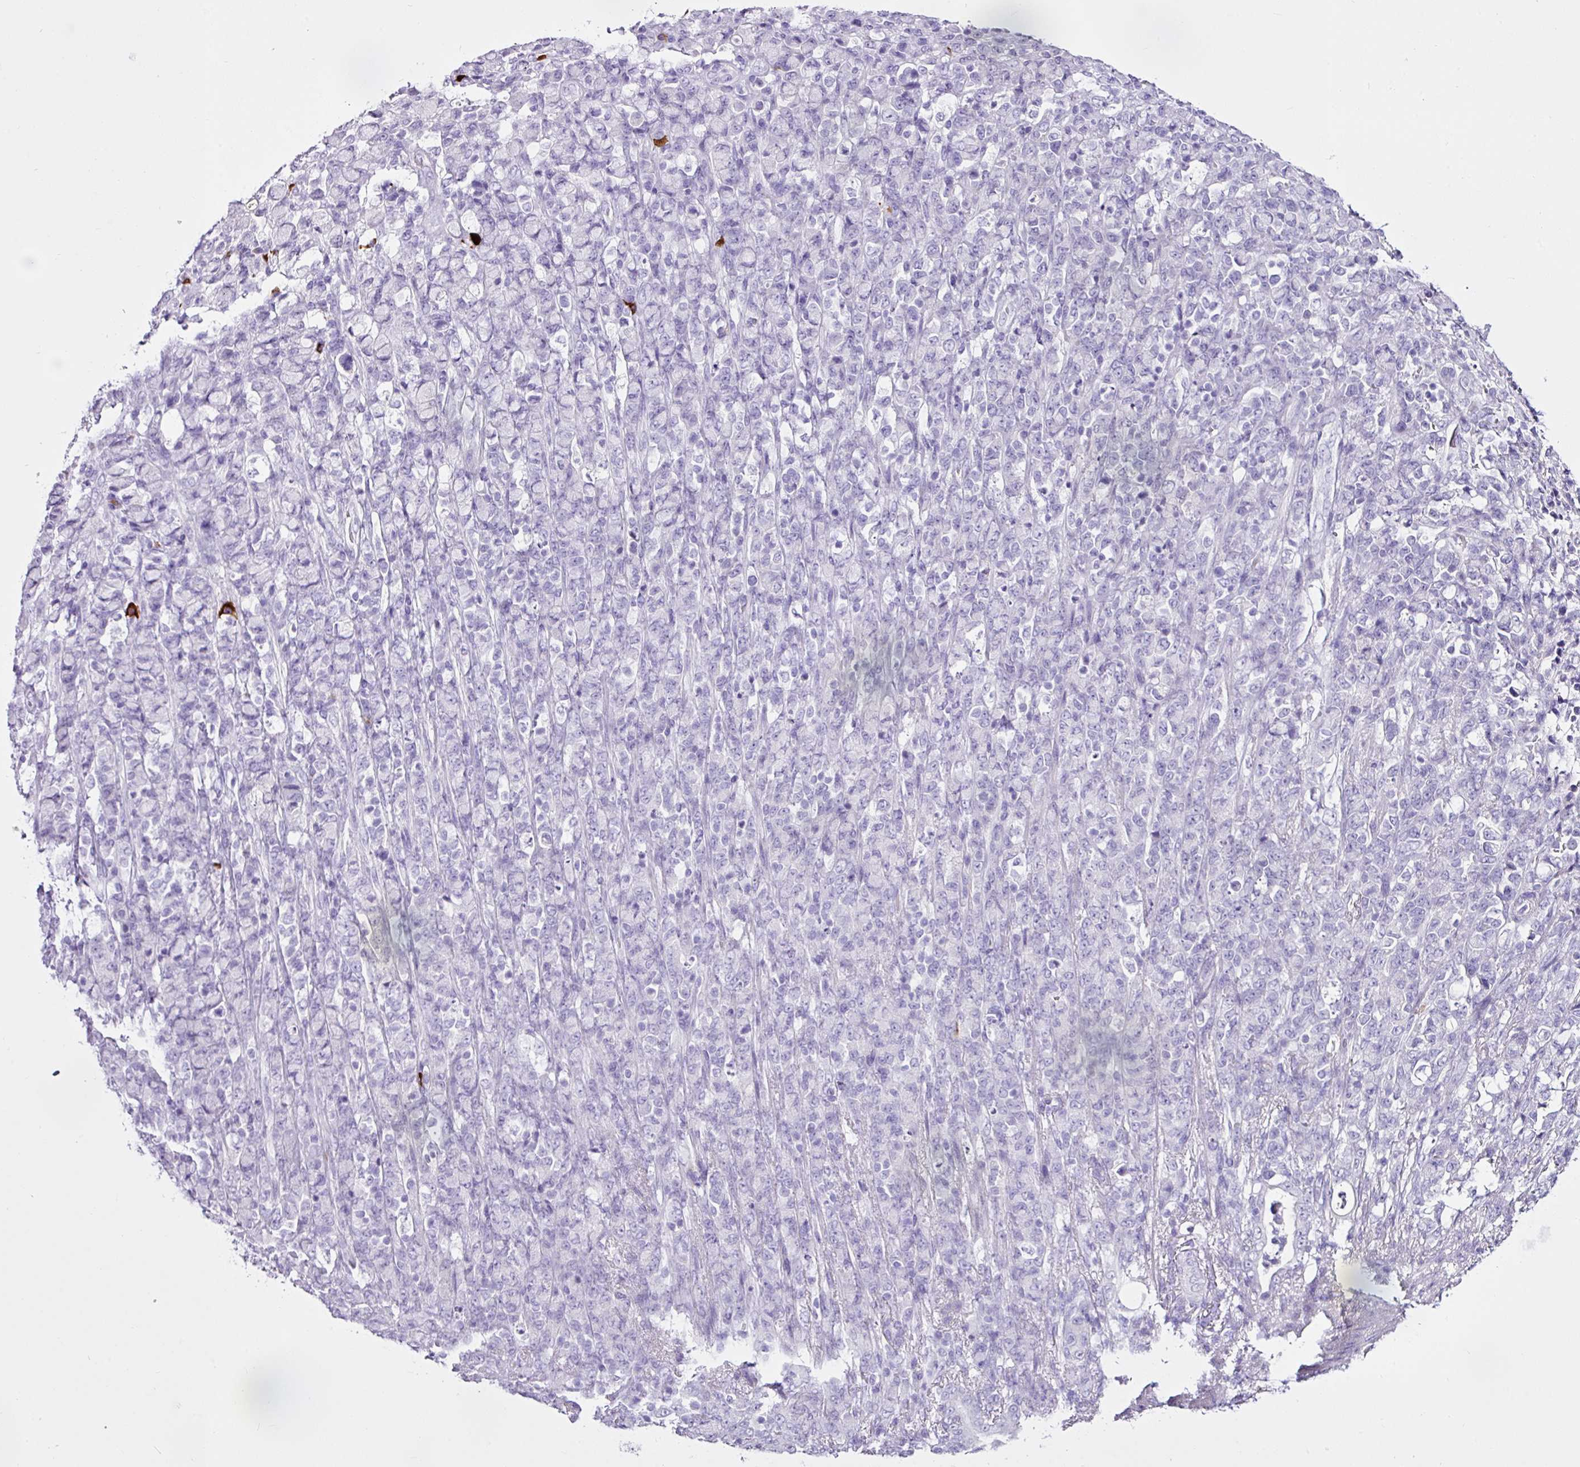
{"staining": {"intensity": "negative", "quantity": "none", "location": "none"}, "tissue": "stomach cancer", "cell_type": "Tumor cells", "image_type": "cancer", "snomed": [{"axis": "morphology", "description": "Normal tissue, NOS"}, {"axis": "morphology", "description": "Adenocarcinoma, NOS"}, {"axis": "topography", "description": "Stomach"}], "caption": "Immunohistochemical staining of human stomach cancer demonstrates no significant staining in tumor cells.", "gene": "LILRB4", "patient": {"sex": "female", "age": 79}}